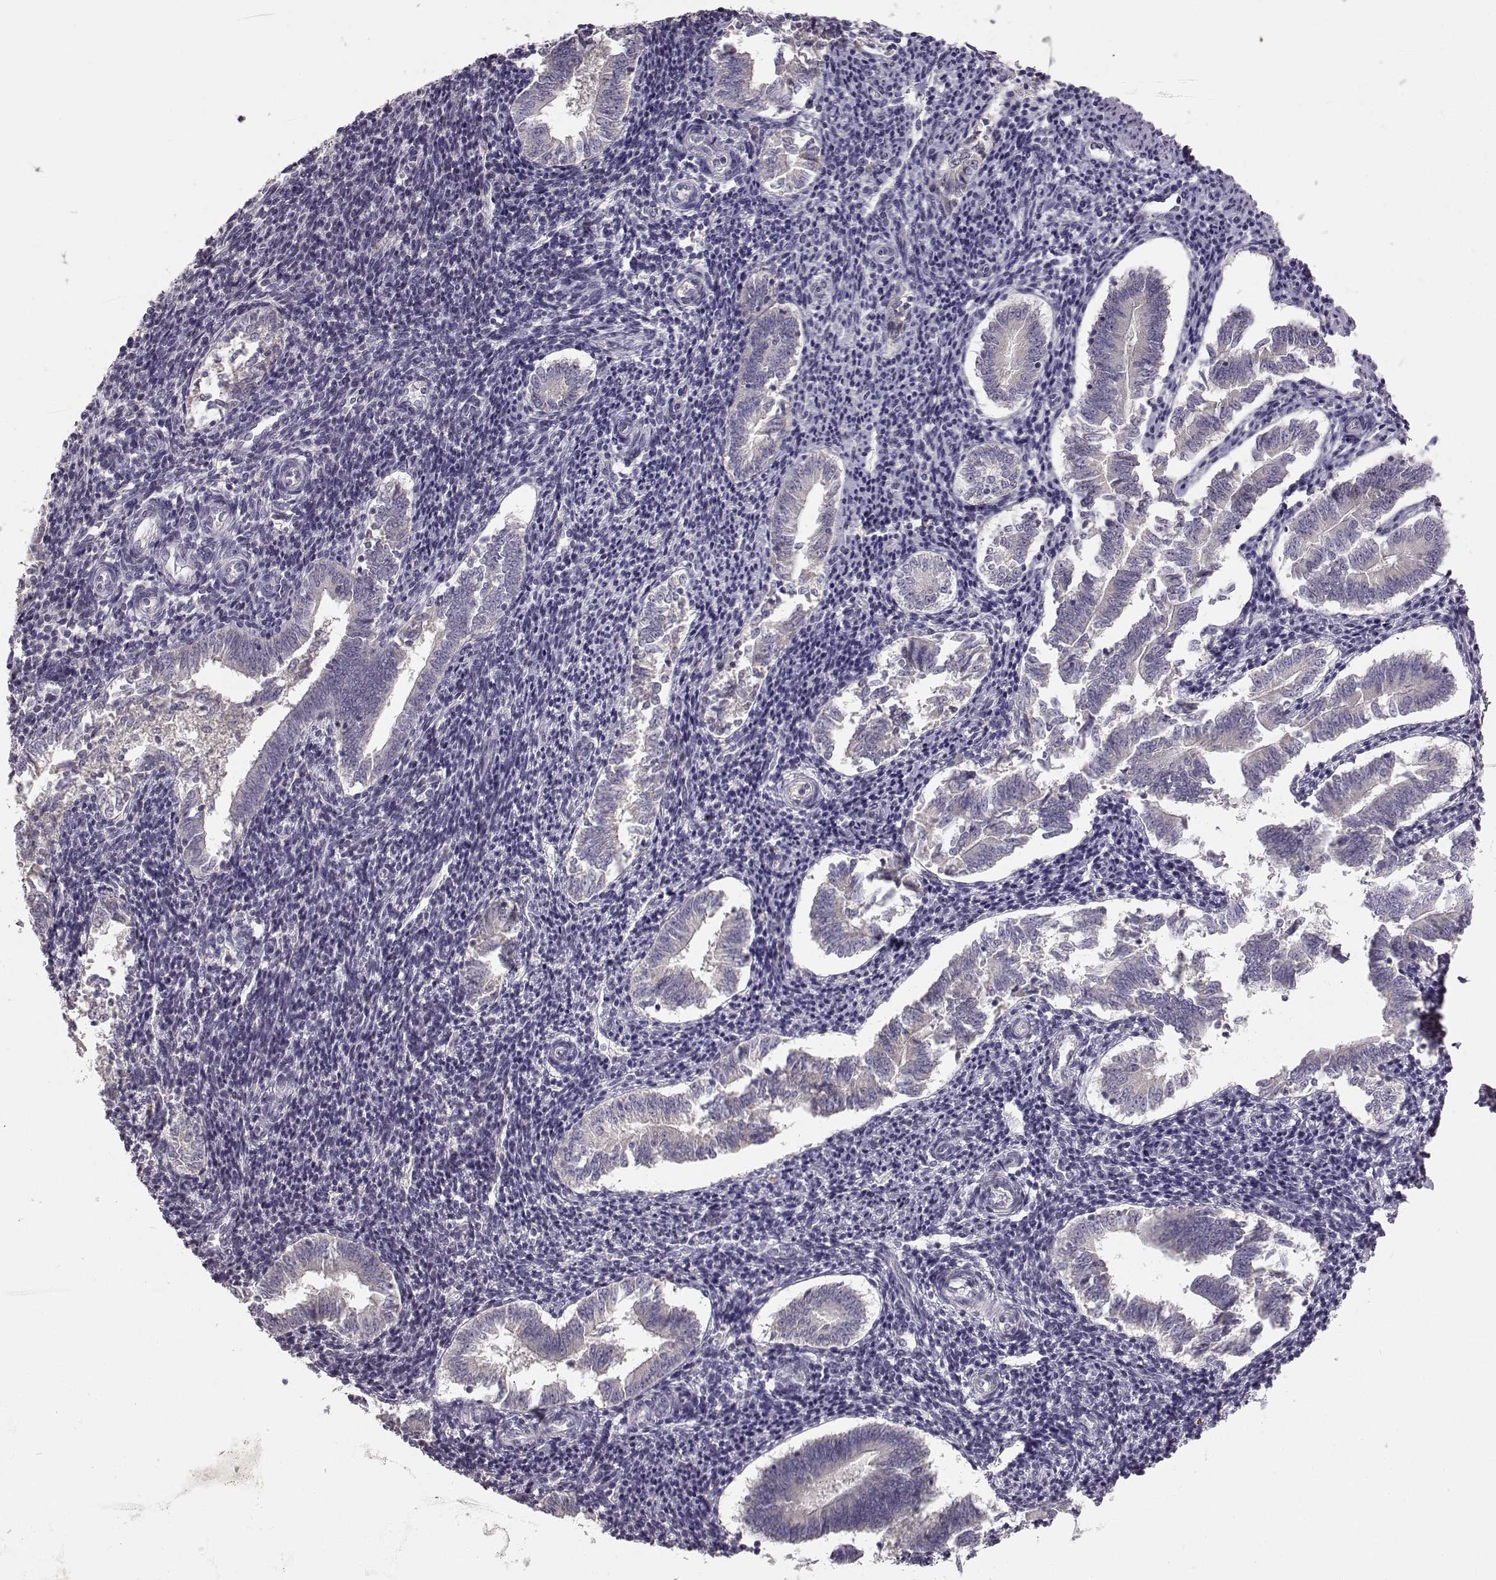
{"staining": {"intensity": "negative", "quantity": "none", "location": "none"}, "tissue": "endometrium", "cell_type": "Cells in endometrial stroma", "image_type": "normal", "snomed": [{"axis": "morphology", "description": "Normal tissue, NOS"}, {"axis": "topography", "description": "Endometrium"}], "caption": "This is a histopathology image of IHC staining of benign endometrium, which shows no staining in cells in endometrial stroma.", "gene": "BFSP2", "patient": {"sex": "female", "age": 25}}